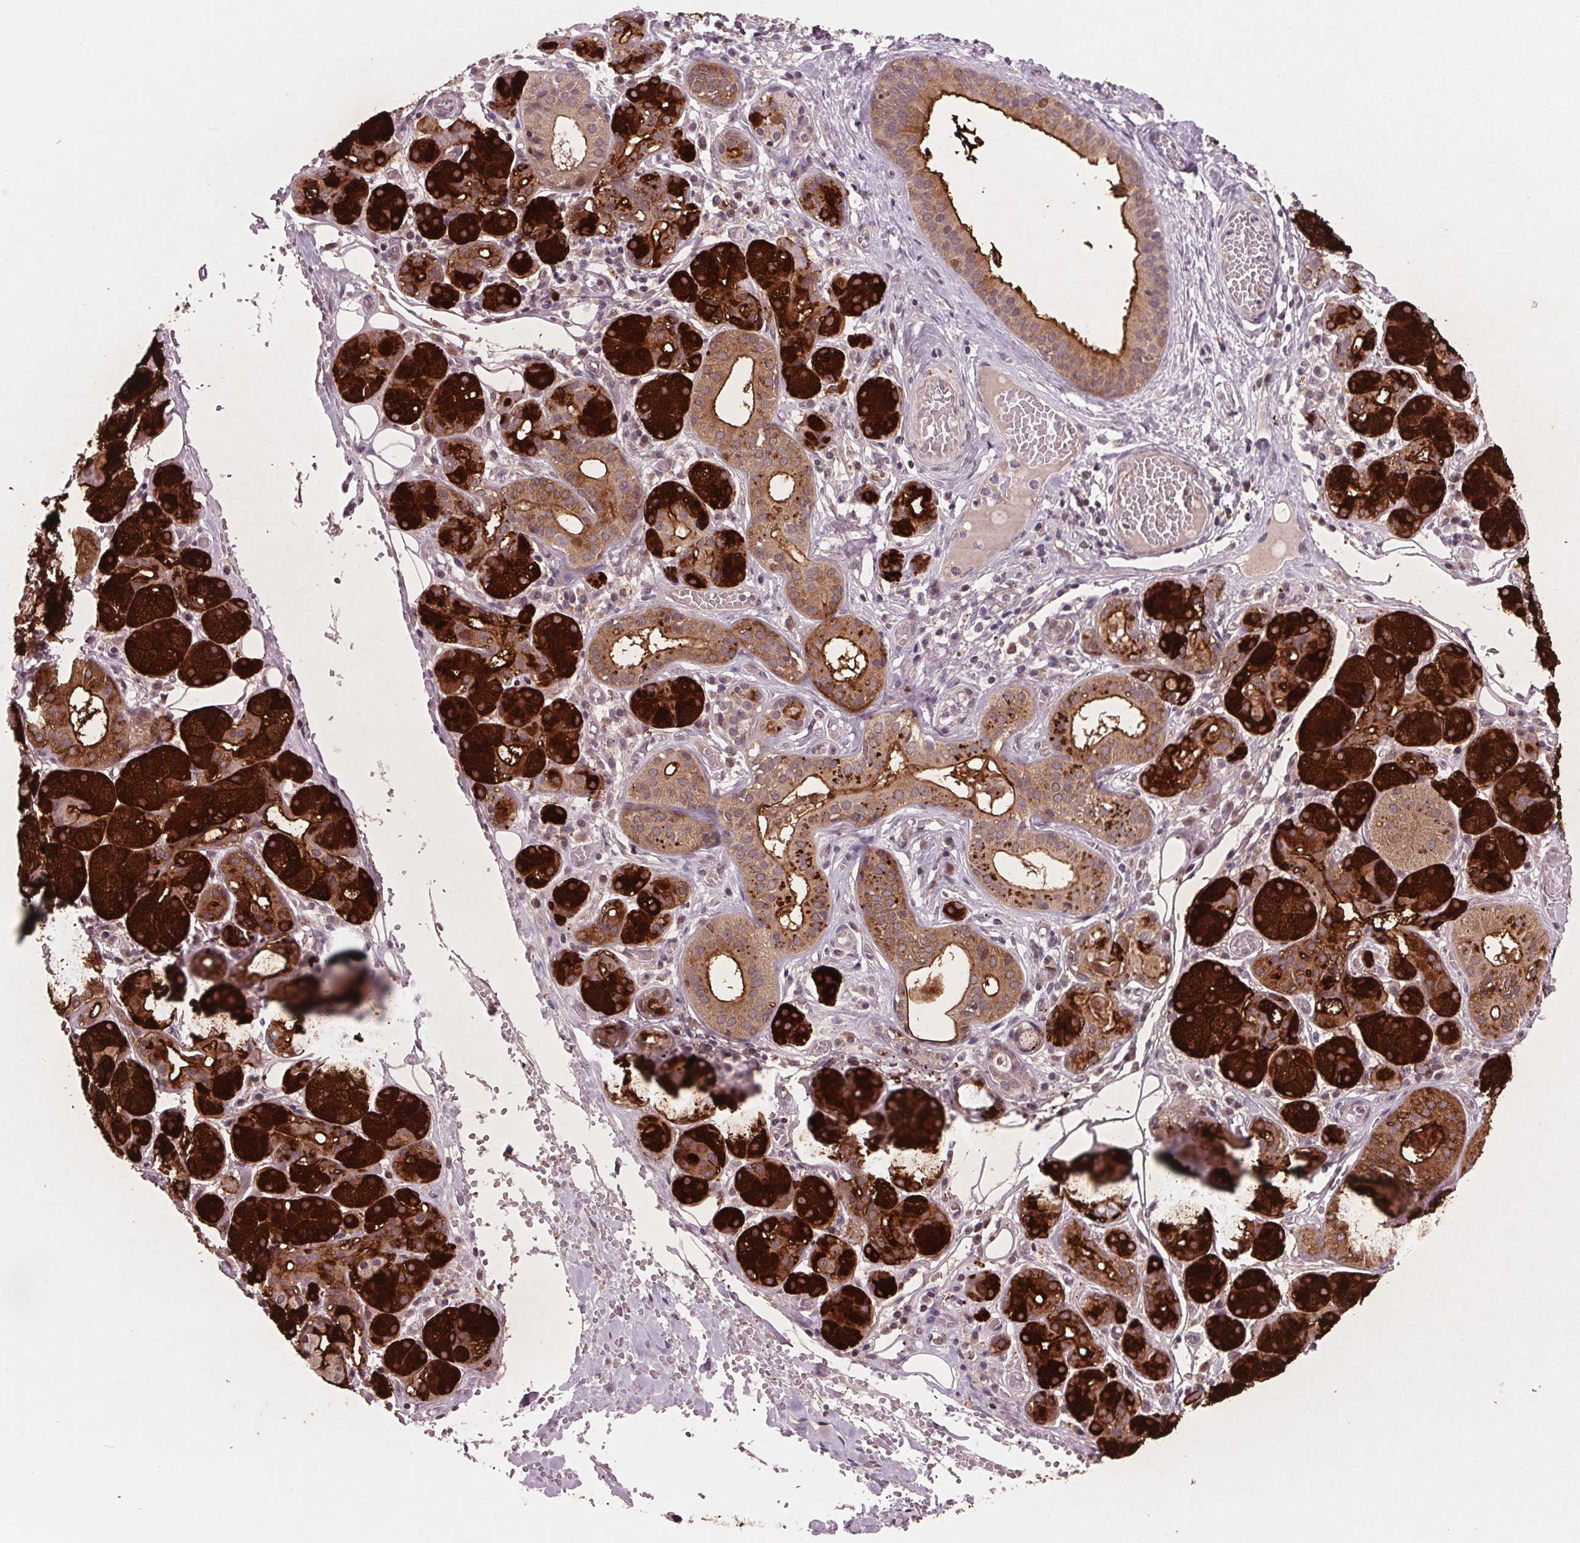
{"staining": {"intensity": "strong", "quantity": ">75%", "location": "cytoplasmic/membranous"}, "tissue": "salivary gland", "cell_type": "Glandular cells", "image_type": "normal", "snomed": [{"axis": "morphology", "description": "Normal tissue, NOS"}, {"axis": "topography", "description": "Salivary gland"}, {"axis": "topography", "description": "Peripheral nerve tissue"}], "caption": "Protein staining reveals strong cytoplasmic/membranous staining in about >75% of glandular cells in normal salivary gland.", "gene": "MAPK8", "patient": {"sex": "male", "age": 71}}